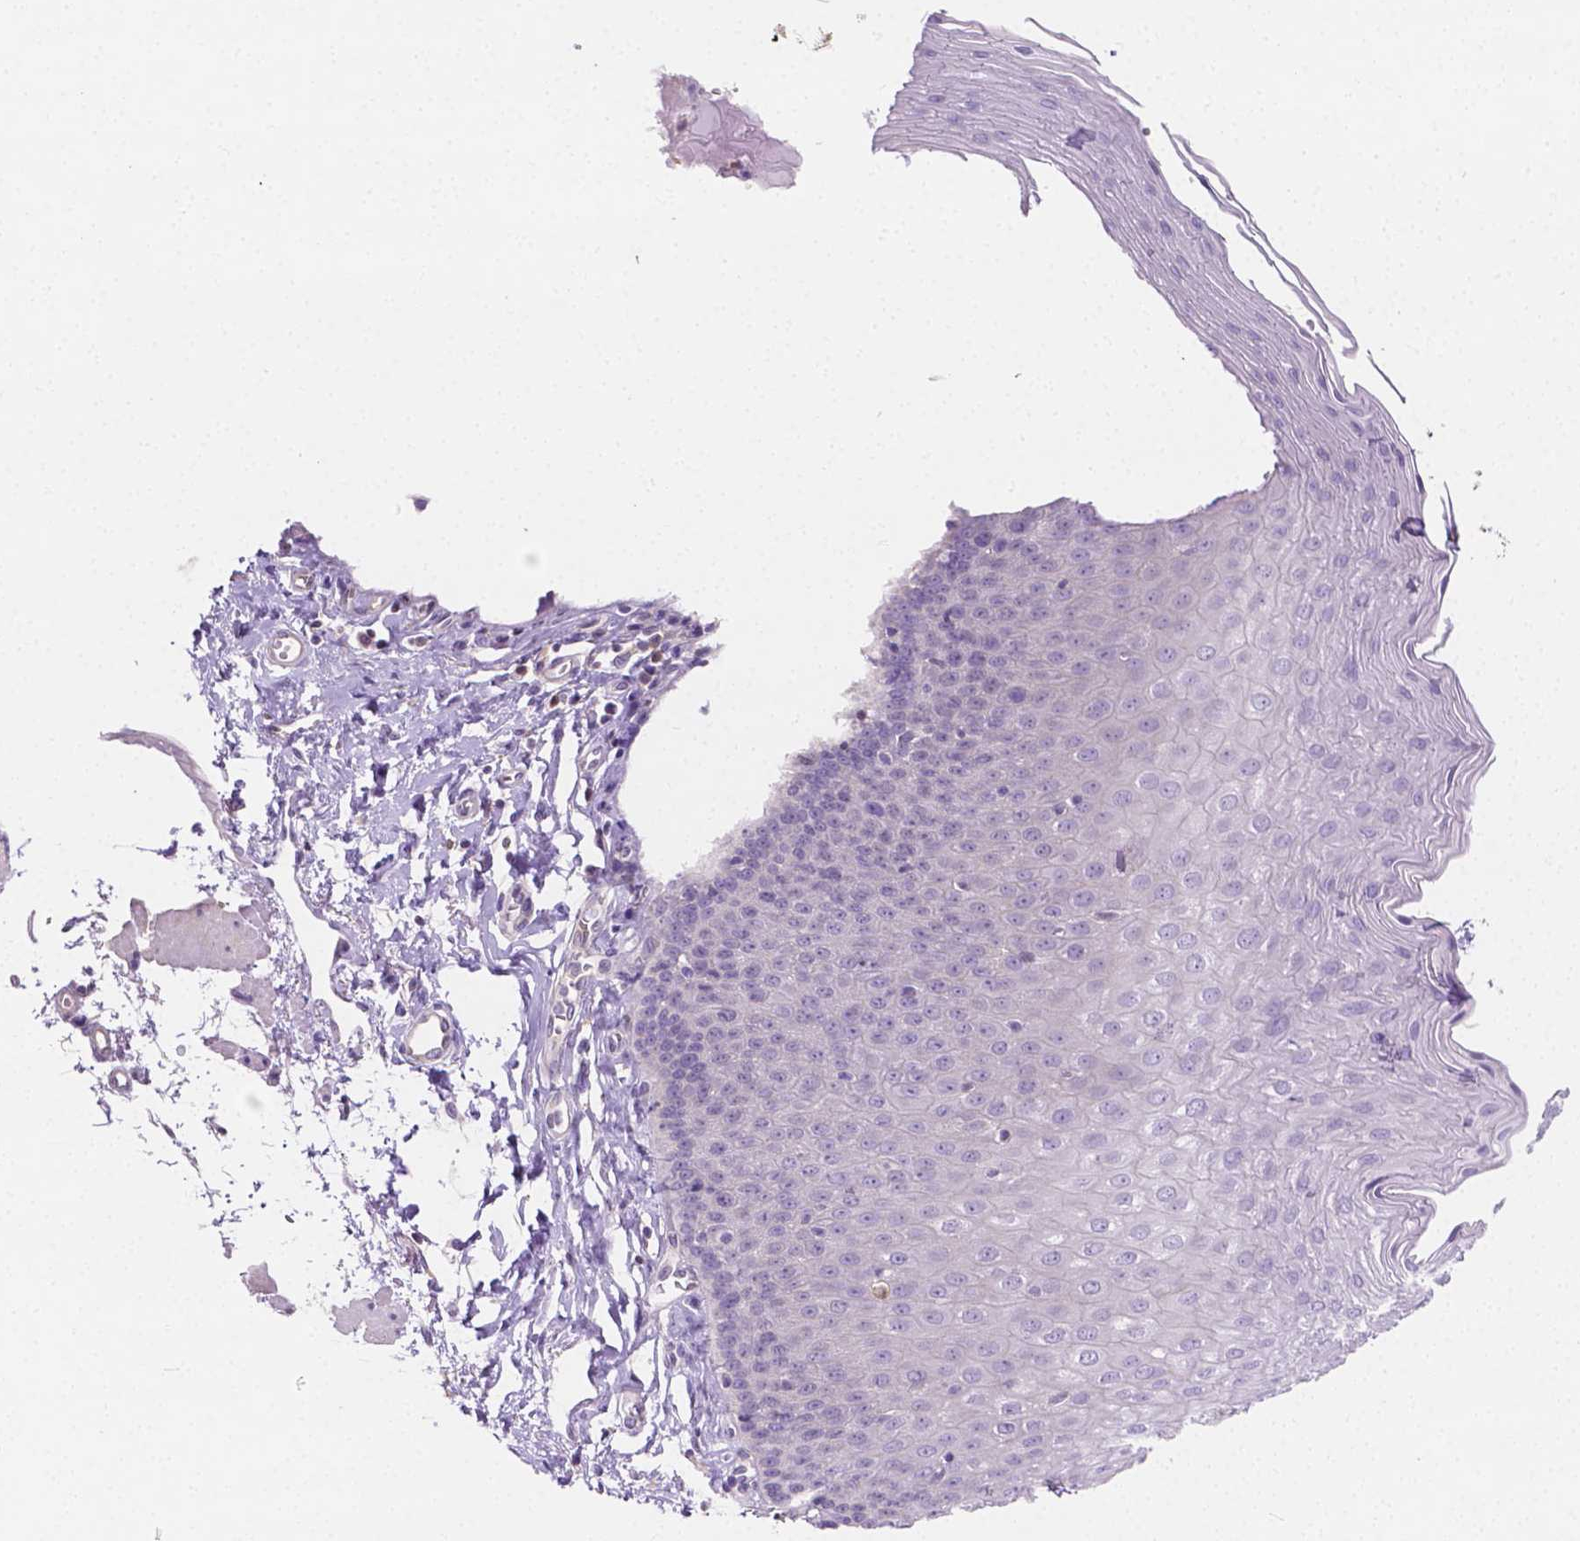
{"staining": {"intensity": "negative", "quantity": "none", "location": "none"}, "tissue": "esophagus", "cell_type": "Squamous epithelial cells", "image_type": "normal", "snomed": [{"axis": "morphology", "description": "Normal tissue, NOS"}, {"axis": "topography", "description": "Esophagus"}], "caption": "High power microscopy image of an immunohistochemistry (IHC) image of benign esophagus, revealing no significant staining in squamous epithelial cells. (DAB immunohistochemistry visualized using brightfield microscopy, high magnification).", "gene": "SGTB", "patient": {"sex": "female", "age": 81}}